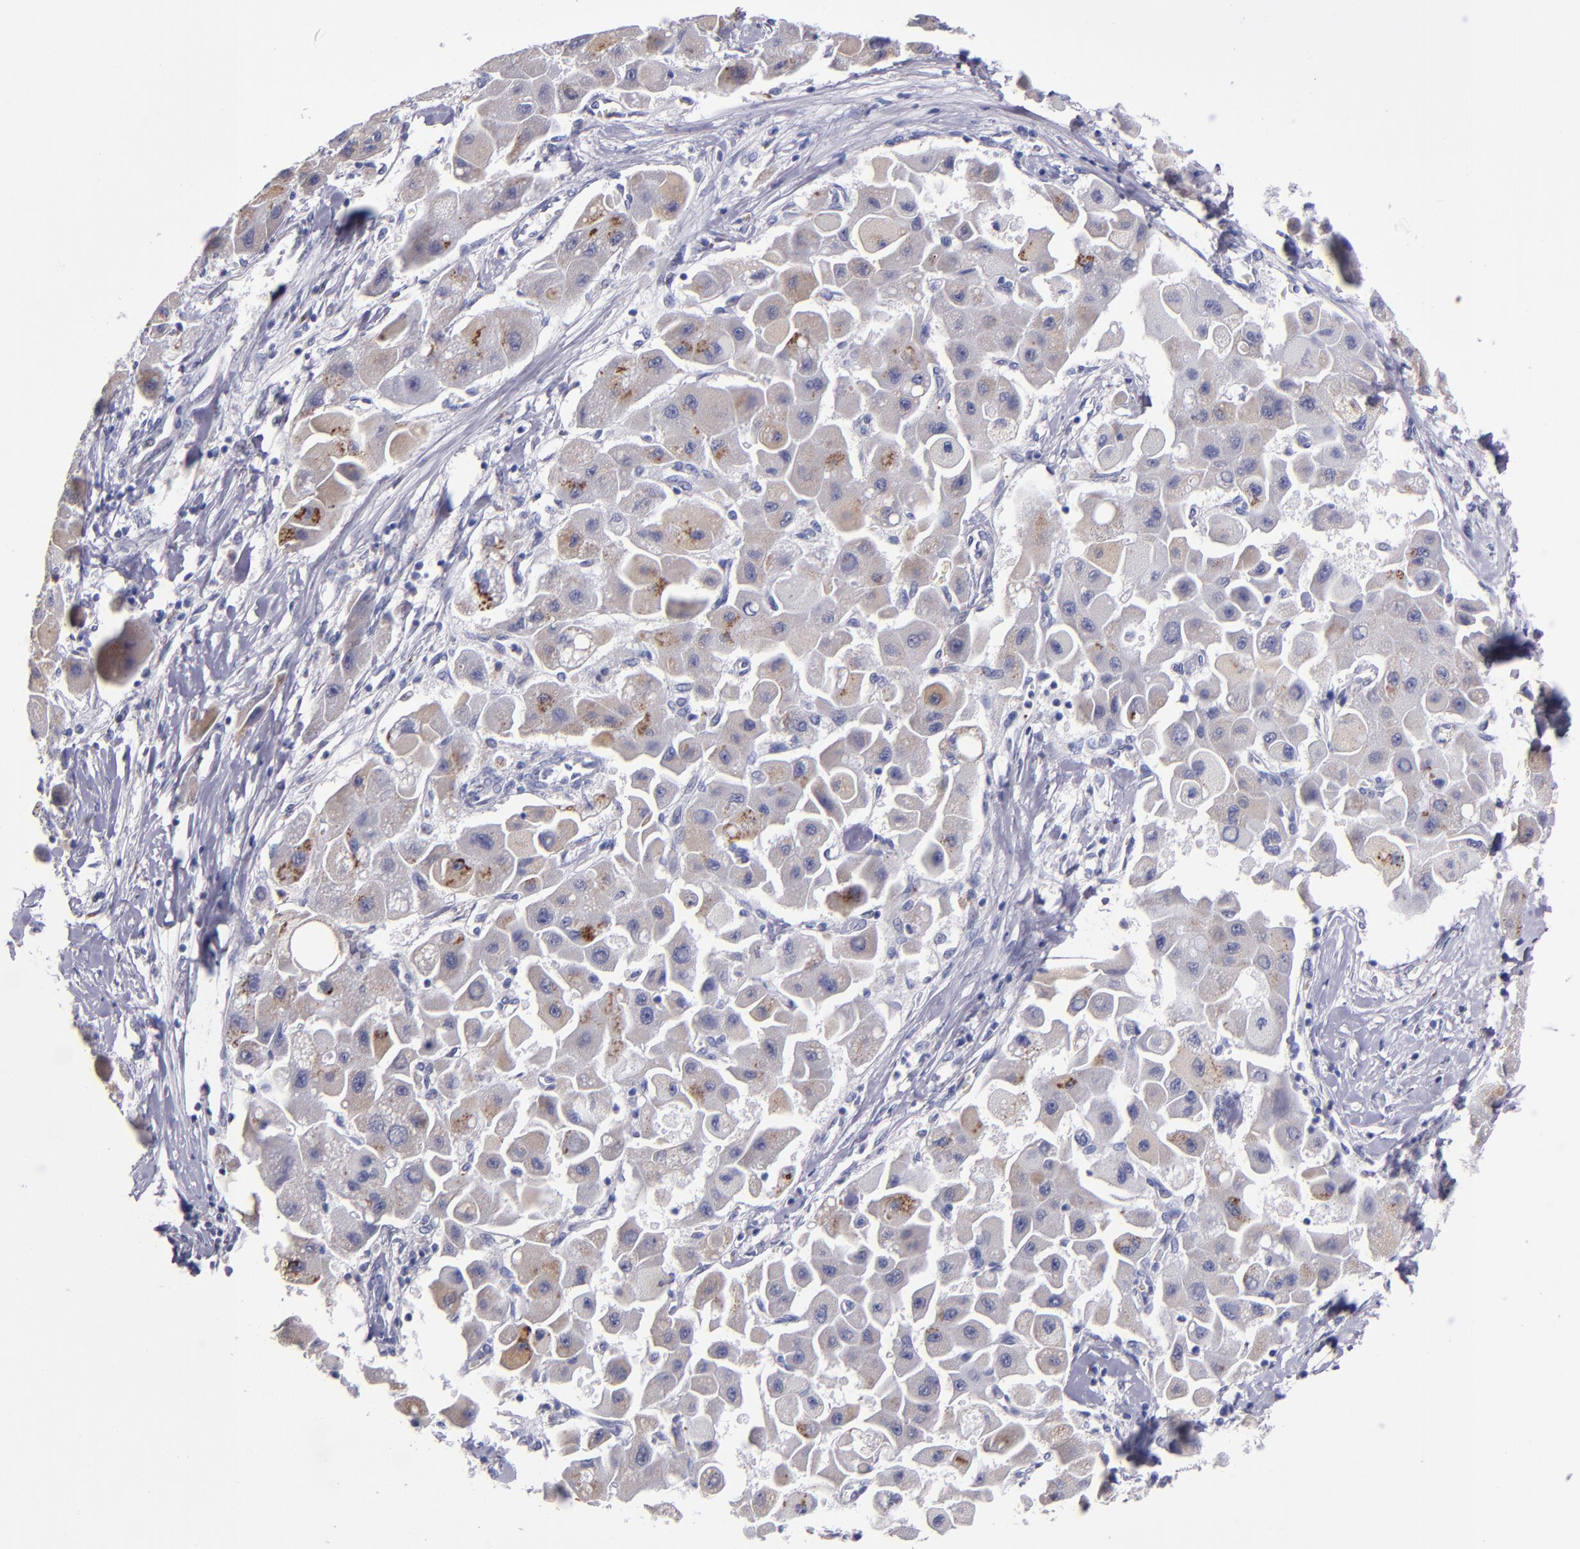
{"staining": {"intensity": "strong", "quantity": "25%-75%", "location": "cytoplasmic/membranous"}, "tissue": "liver cancer", "cell_type": "Tumor cells", "image_type": "cancer", "snomed": [{"axis": "morphology", "description": "Carcinoma, Hepatocellular, NOS"}, {"axis": "topography", "description": "Liver"}], "caption": "A high amount of strong cytoplasmic/membranous staining is appreciated in about 25%-75% of tumor cells in hepatocellular carcinoma (liver) tissue.", "gene": "RAB41", "patient": {"sex": "male", "age": 24}}